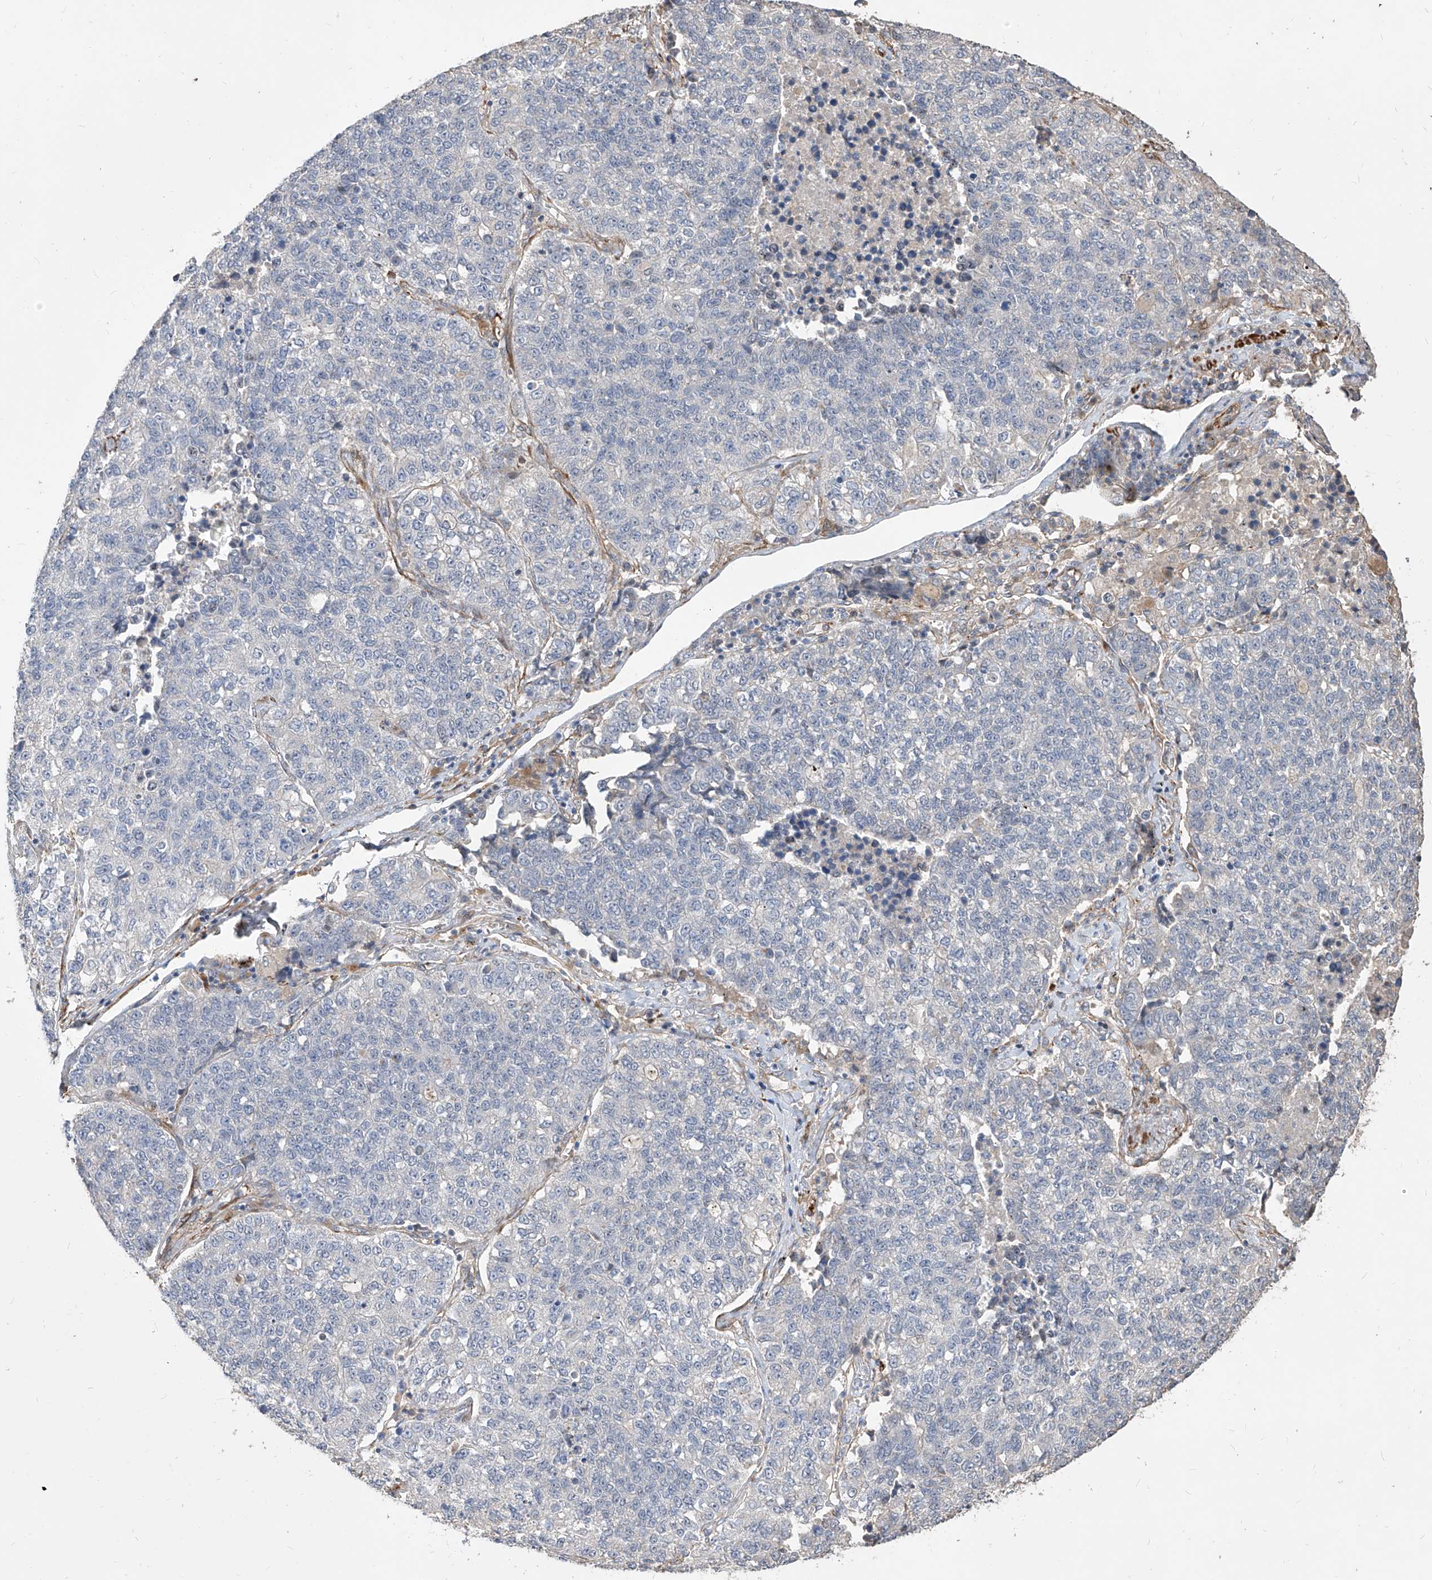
{"staining": {"intensity": "negative", "quantity": "none", "location": "none"}, "tissue": "lung cancer", "cell_type": "Tumor cells", "image_type": "cancer", "snomed": [{"axis": "morphology", "description": "Adenocarcinoma, NOS"}, {"axis": "topography", "description": "Lung"}], "caption": "Immunohistochemical staining of human lung cancer (adenocarcinoma) demonstrates no significant expression in tumor cells.", "gene": "FAM83B", "patient": {"sex": "male", "age": 49}}